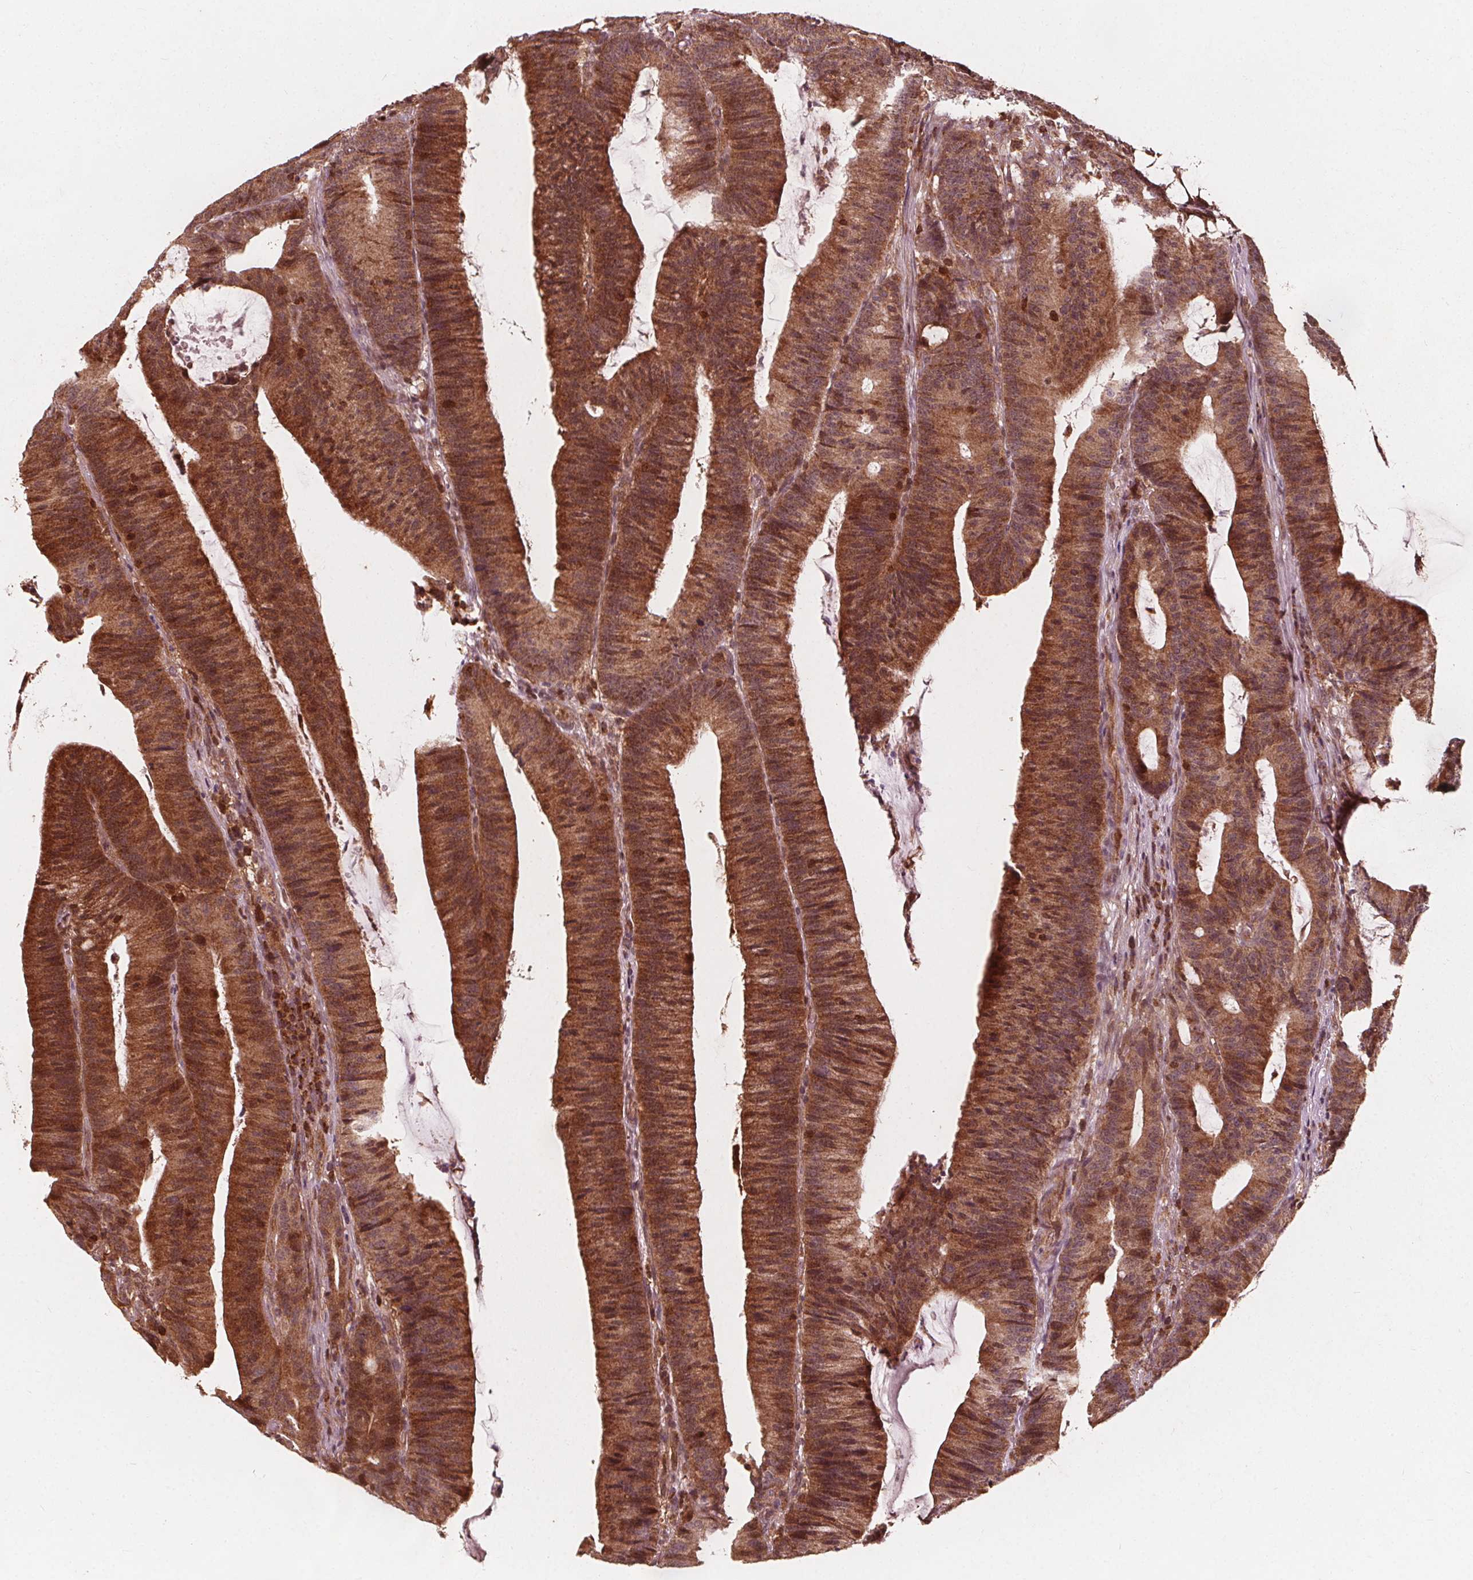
{"staining": {"intensity": "moderate", "quantity": ">75%", "location": "cytoplasmic/membranous,nuclear"}, "tissue": "colorectal cancer", "cell_type": "Tumor cells", "image_type": "cancer", "snomed": [{"axis": "morphology", "description": "Adenocarcinoma, NOS"}, {"axis": "topography", "description": "Colon"}], "caption": "A brown stain highlights moderate cytoplasmic/membranous and nuclear expression of a protein in colorectal cancer tumor cells.", "gene": "AIP", "patient": {"sex": "female", "age": 78}}